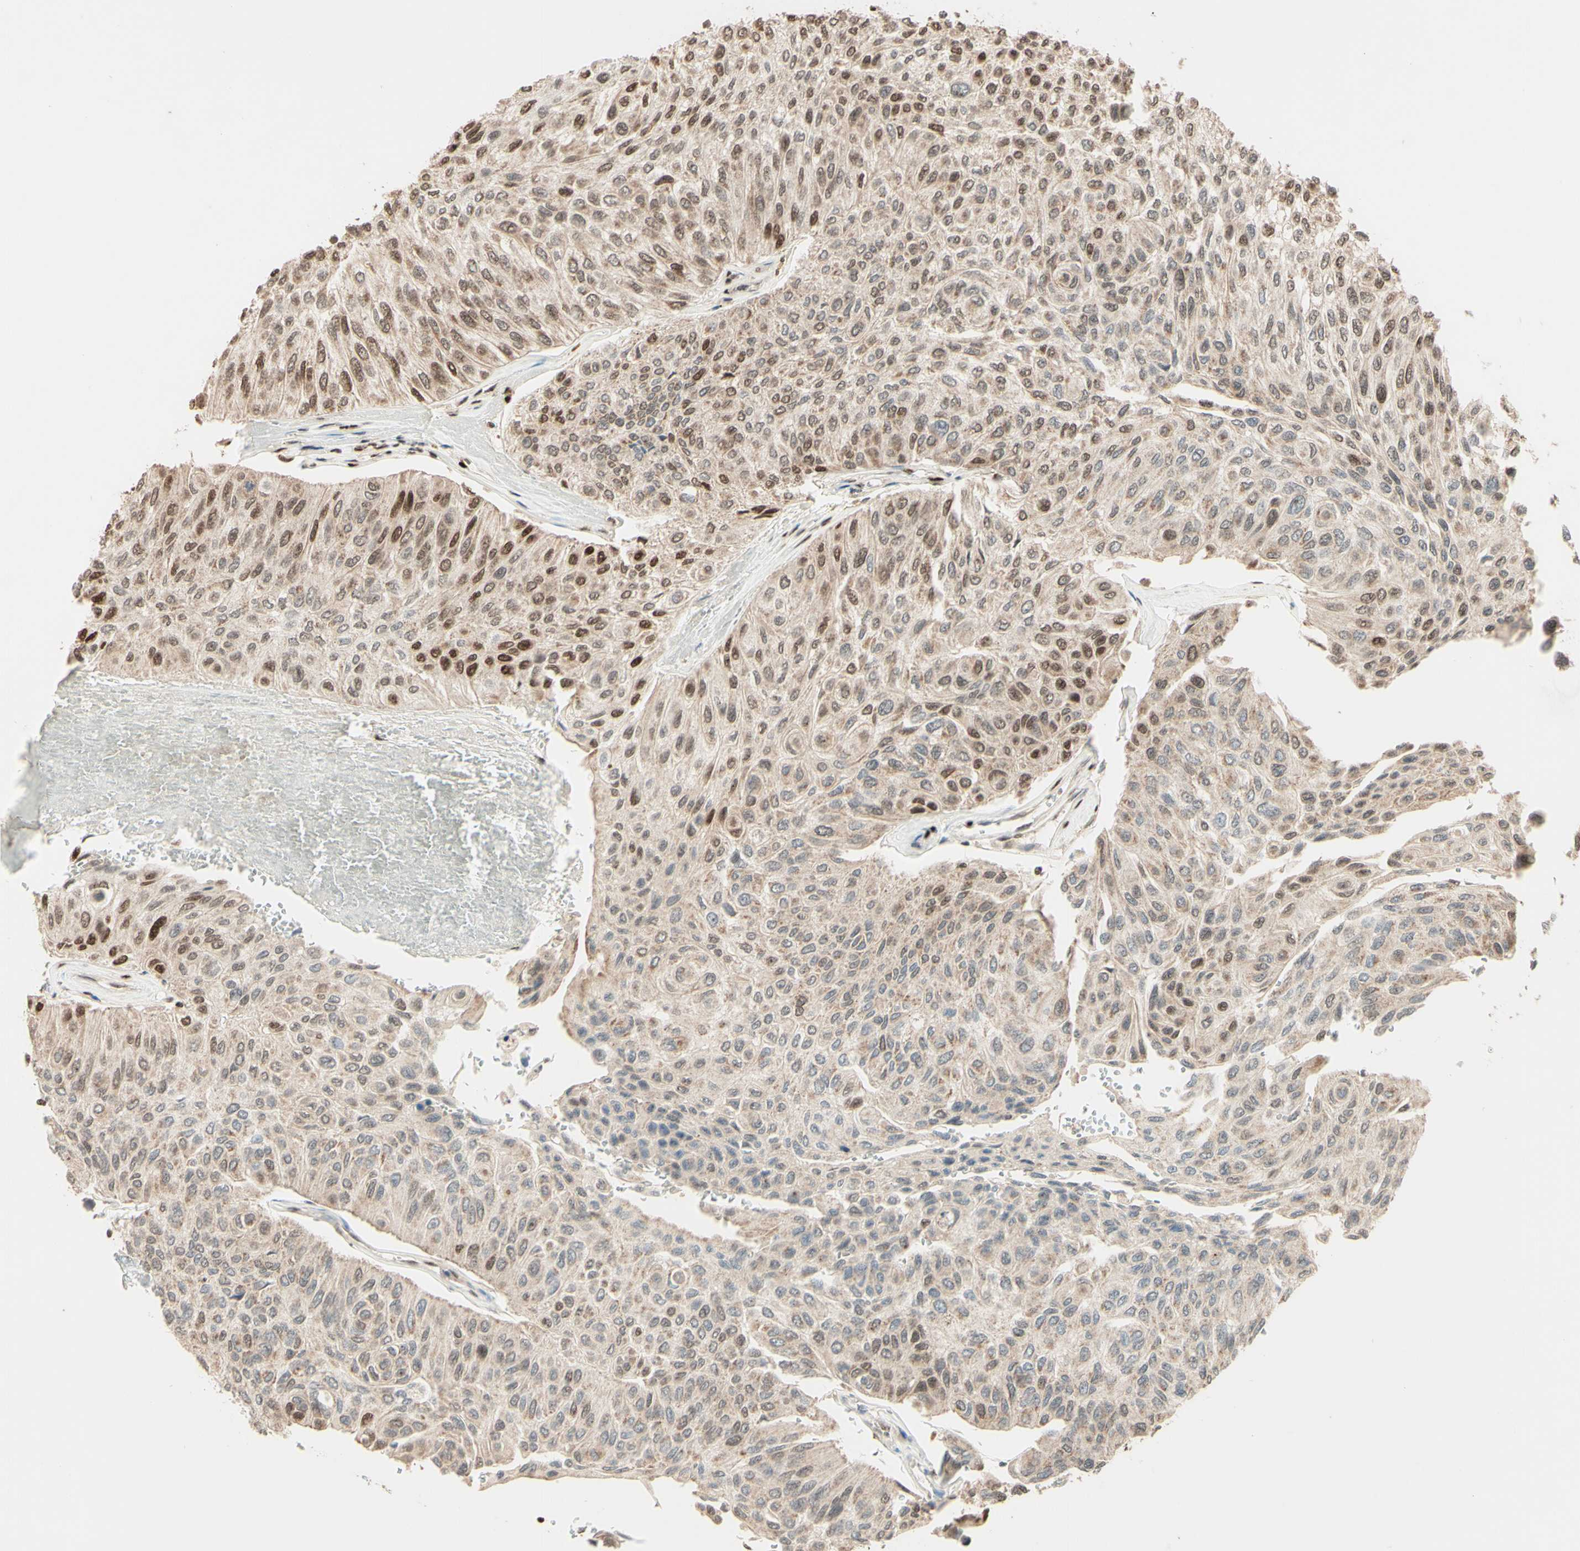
{"staining": {"intensity": "weak", "quantity": ">75%", "location": "cytoplasmic/membranous,nuclear"}, "tissue": "urothelial cancer", "cell_type": "Tumor cells", "image_type": "cancer", "snomed": [{"axis": "morphology", "description": "Urothelial carcinoma, High grade"}, {"axis": "topography", "description": "Urinary bladder"}], "caption": "Protein expression analysis of urothelial cancer exhibits weak cytoplasmic/membranous and nuclear staining in approximately >75% of tumor cells.", "gene": "NR3C1", "patient": {"sex": "male", "age": 66}}